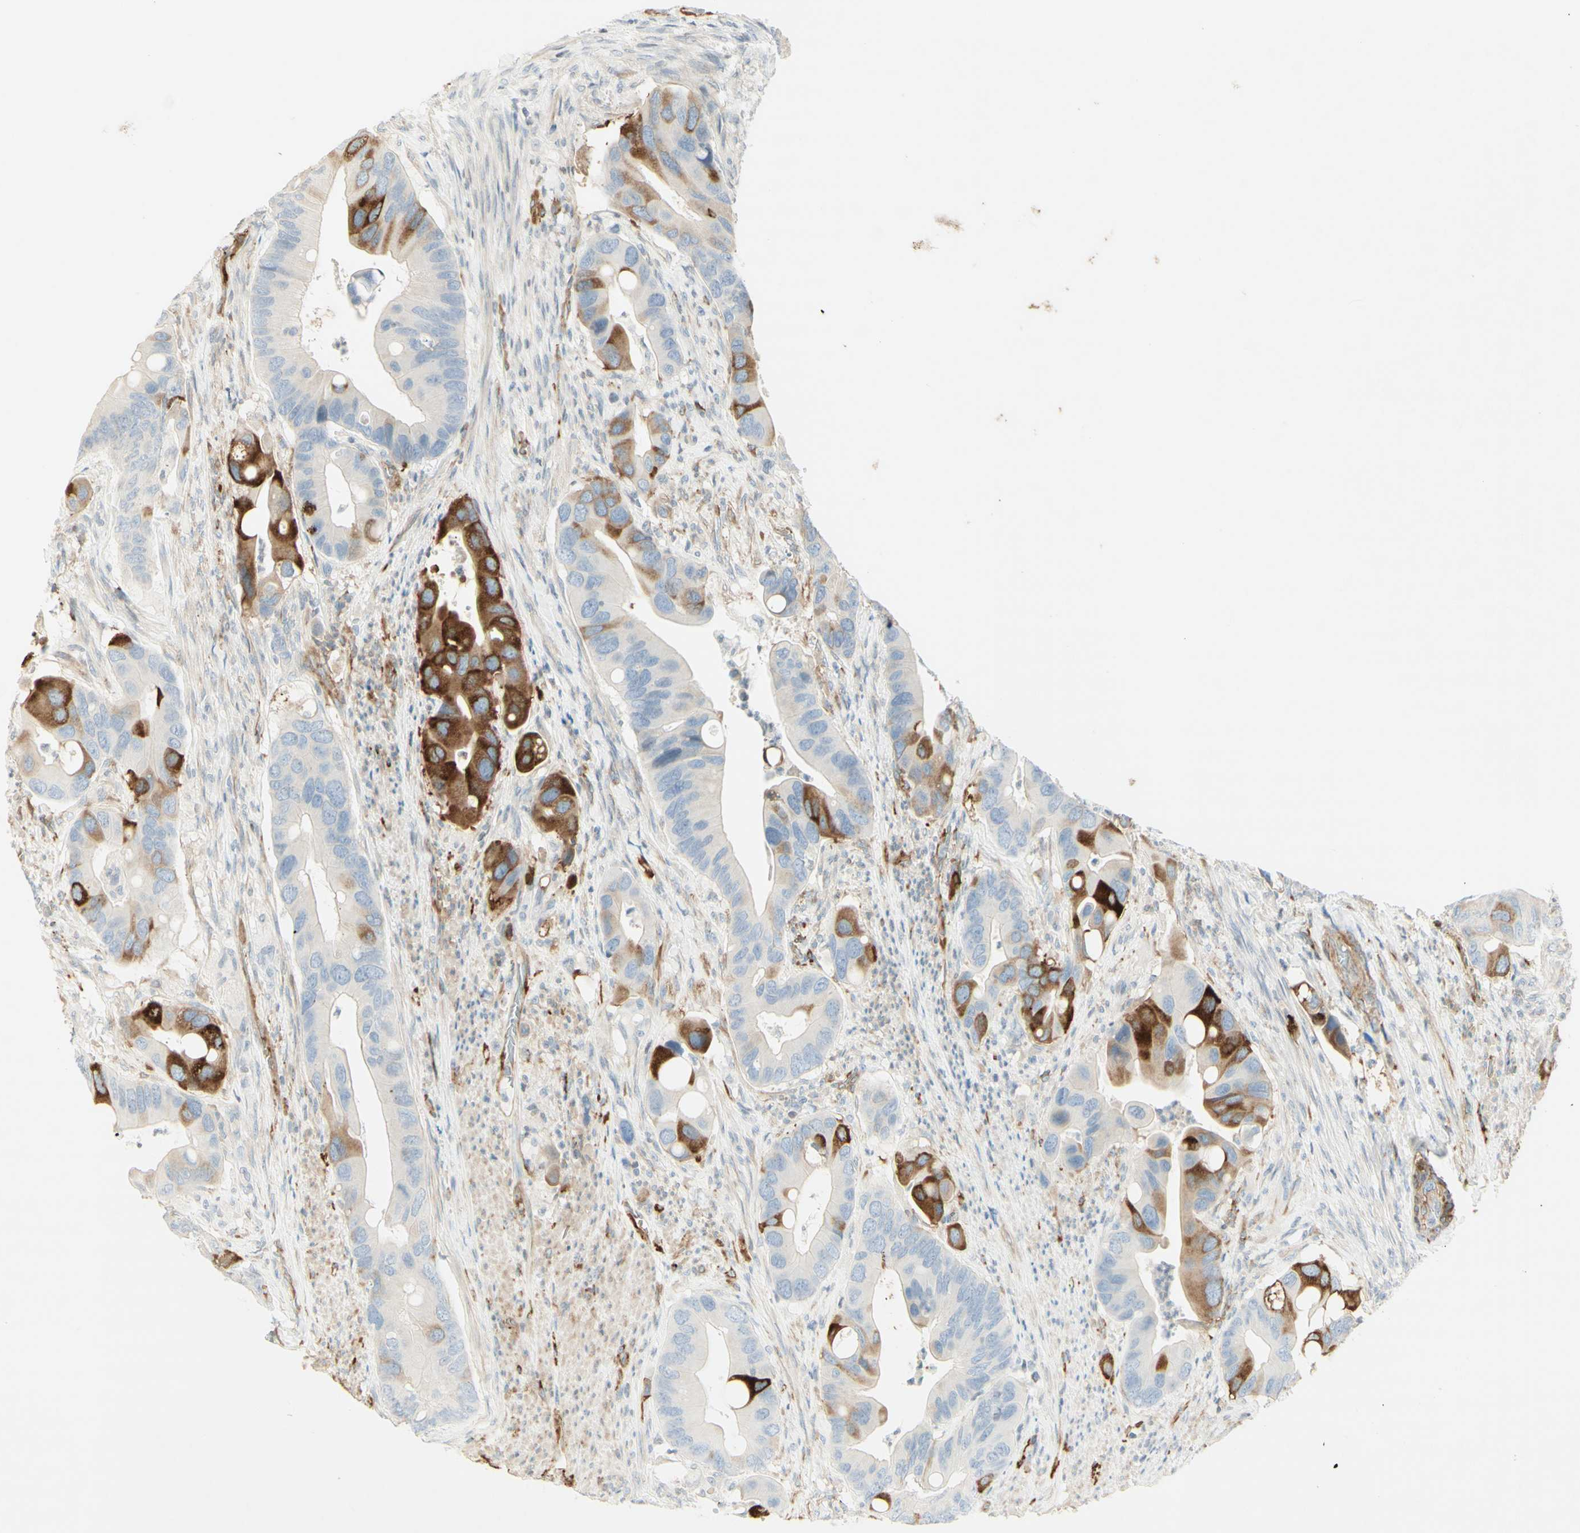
{"staining": {"intensity": "strong", "quantity": "<25%", "location": "cytoplasmic/membranous"}, "tissue": "colorectal cancer", "cell_type": "Tumor cells", "image_type": "cancer", "snomed": [{"axis": "morphology", "description": "Adenocarcinoma, NOS"}, {"axis": "topography", "description": "Rectum"}], "caption": "This photomicrograph displays IHC staining of human adenocarcinoma (colorectal), with medium strong cytoplasmic/membranous staining in approximately <25% of tumor cells.", "gene": "MAP1B", "patient": {"sex": "female", "age": 57}}